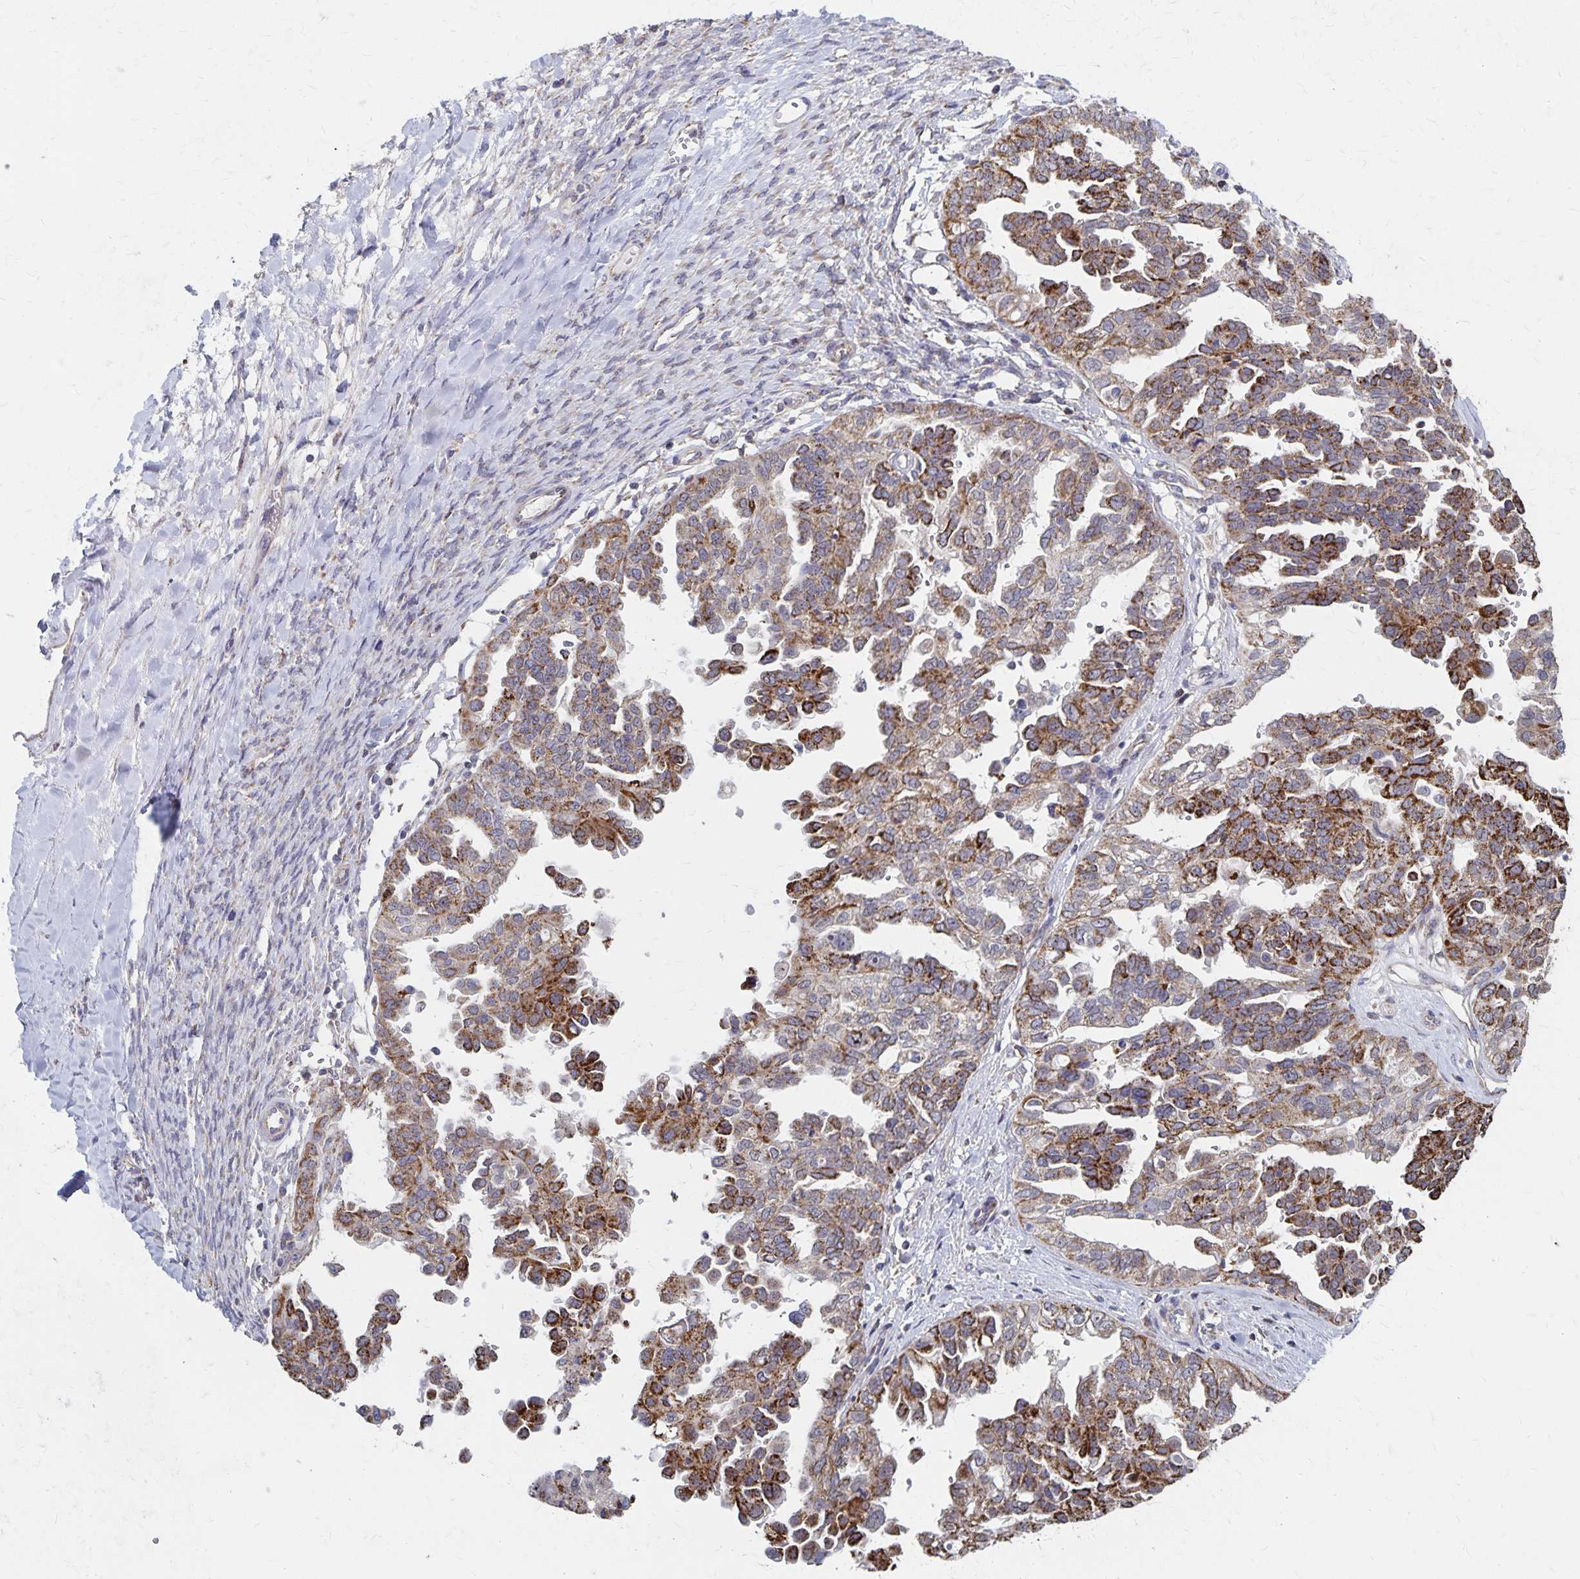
{"staining": {"intensity": "strong", "quantity": ">75%", "location": "cytoplasmic/membranous"}, "tissue": "ovarian cancer", "cell_type": "Tumor cells", "image_type": "cancer", "snomed": [{"axis": "morphology", "description": "Cystadenocarcinoma, serous, NOS"}, {"axis": "topography", "description": "Ovary"}], "caption": "IHC (DAB) staining of human ovarian serous cystadenocarcinoma exhibits strong cytoplasmic/membranous protein positivity in approximately >75% of tumor cells.", "gene": "DYRK4", "patient": {"sex": "female", "age": 53}}